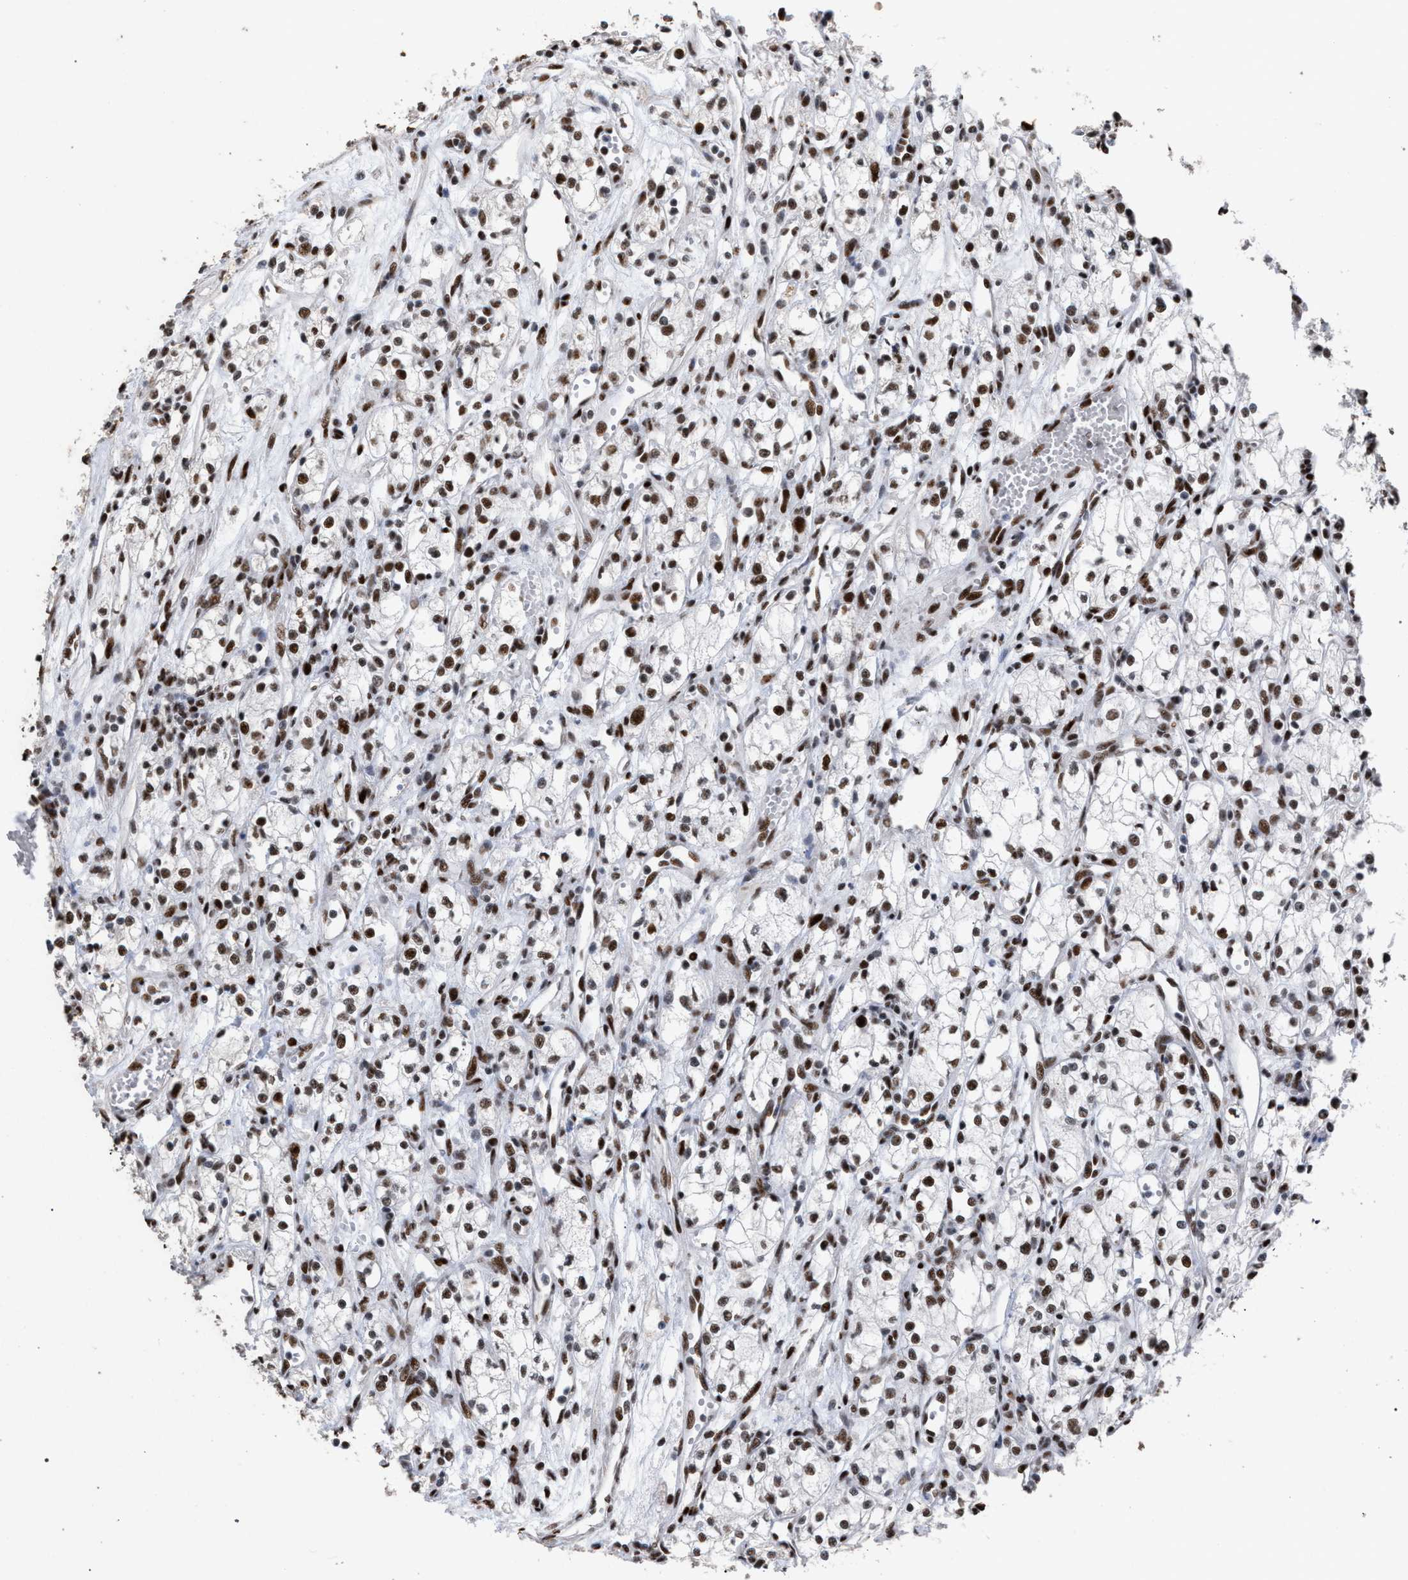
{"staining": {"intensity": "moderate", "quantity": ">75%", "location": "nuclear"}, "tissue": "renal cancer", "cell_type": "Tumor cells", "image_type": "cancer", "snomed": [{"axis": "morphology", "description": "Adenocarcinoma, NOS"}, {"axis": "topography", "description": "Kidney"}], "caption": "Immunohistochemical staining of human renal cancer displays medium levels of moderate nuclear protein staining in about >75% of tumor cells. (Stains: DAB in brown, nuclei in blue, Microscopy: brightfield microscopy at high magnification).", "gene": "TP53BP1", "patient": {"sex": "male", "age": 59}}